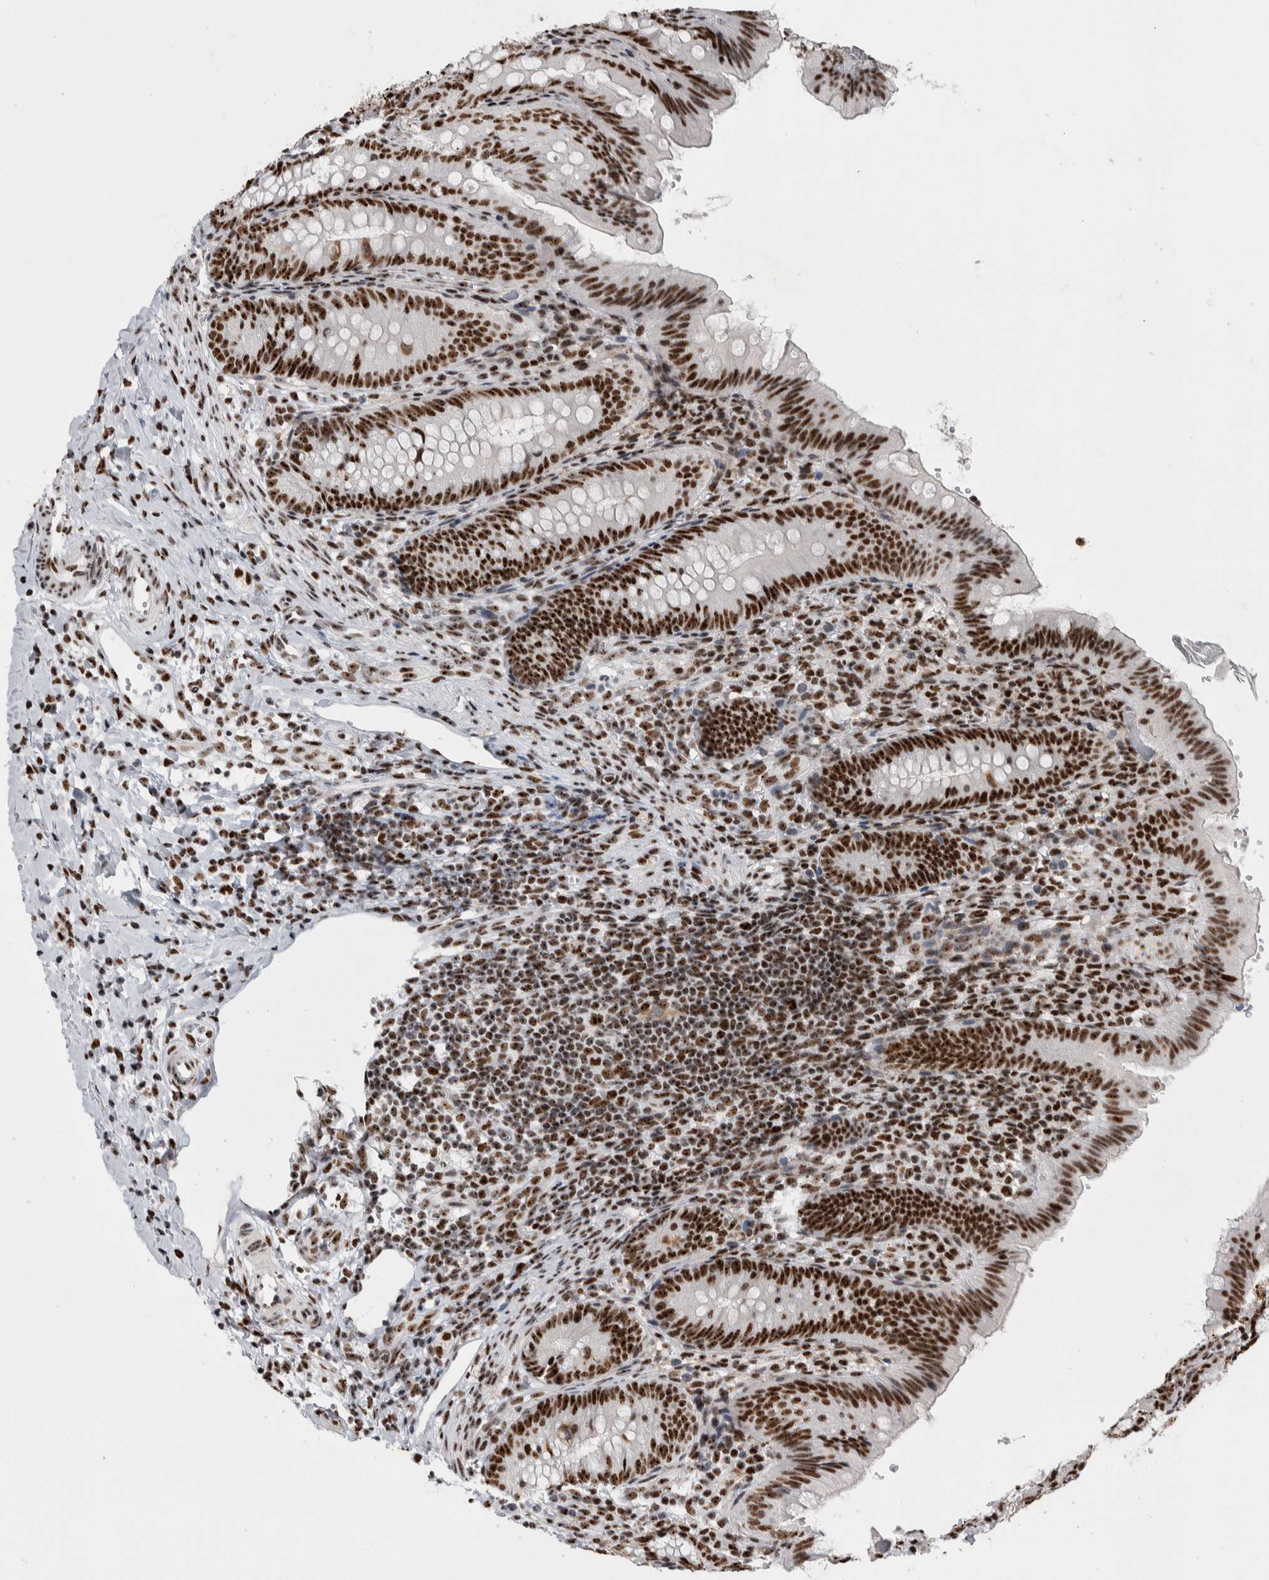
{"staining": {"intensity": "strong", "quantity": ">75%", "location": "nuclear"}, "tissue": "appendix", "cell_type": "Glandular cells", "image_type": "normal", "snomed": [{"axis": "morphology", "description": "Normal tissue, NOS"}, {"axis": "topography", "description": "Appendix"}], "caption": "Immunohistochemical staining of benign appendix displays >75% levels of strong nuclear protein expression in about >75% of glandular cells.", "gene": "NCL", "patient": {"sex": "male", "age": 1}}